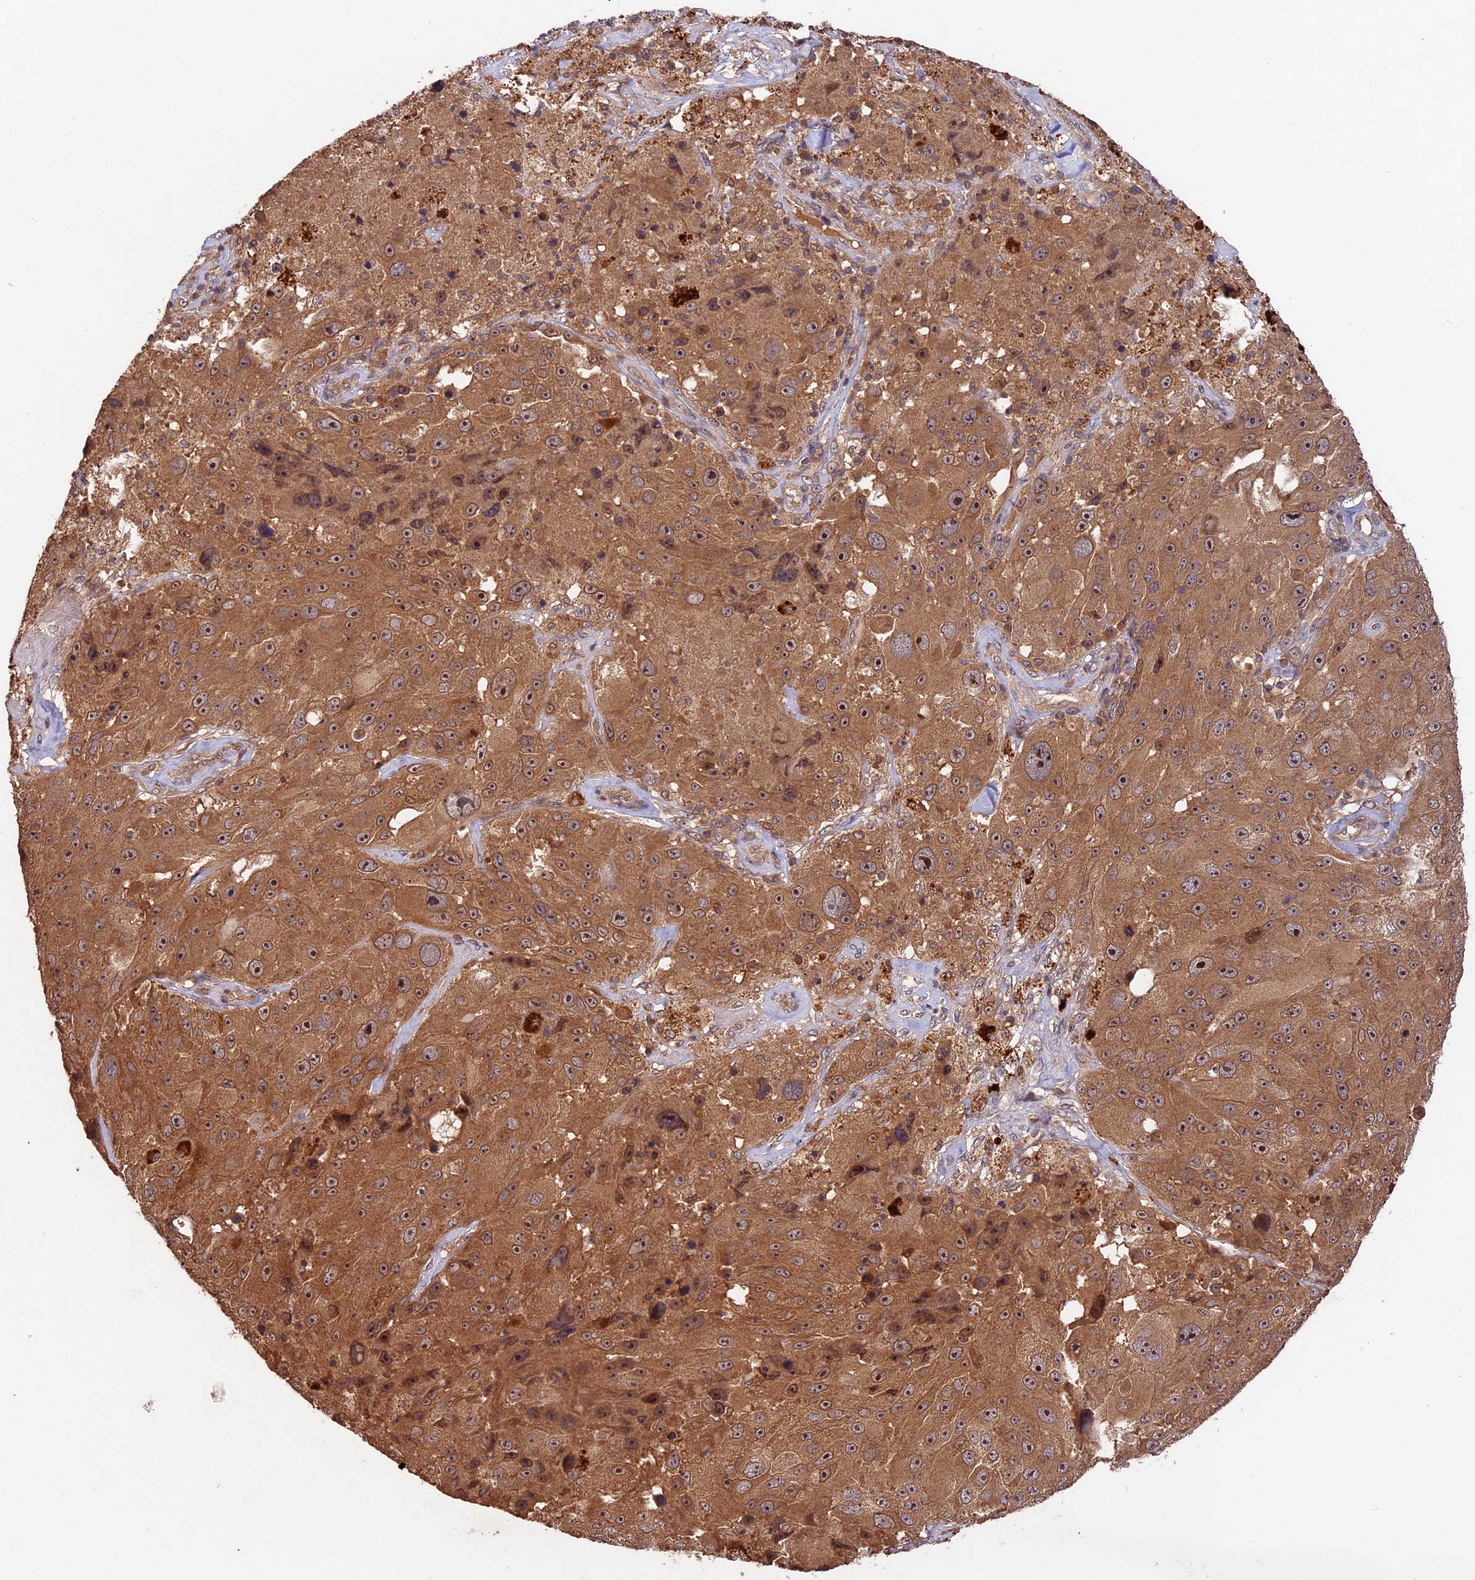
{"staining": {"intensity": "moderate", "quantity": ">75%", "location": "cytoplasmic/membranous"}, "tissue": "melanoma", "cell_type": "Tumor cells", "image_type": "cancer", "snomed": [{"axis": "morphology", "description": "Malignant melanoma, Metastatic site"}, {"axis": "topography", "description": "Lymph node"}], "caption": "Tumor cells reveal medium levels of moderate cytoplasmic/membranous expression in approximately >75% of cells in human melanoma. Ihc stains the protein in brown and the nuclei are stained blue.", "gene": "CHAC1", "patient": {"sex": "male", "age": 62}}